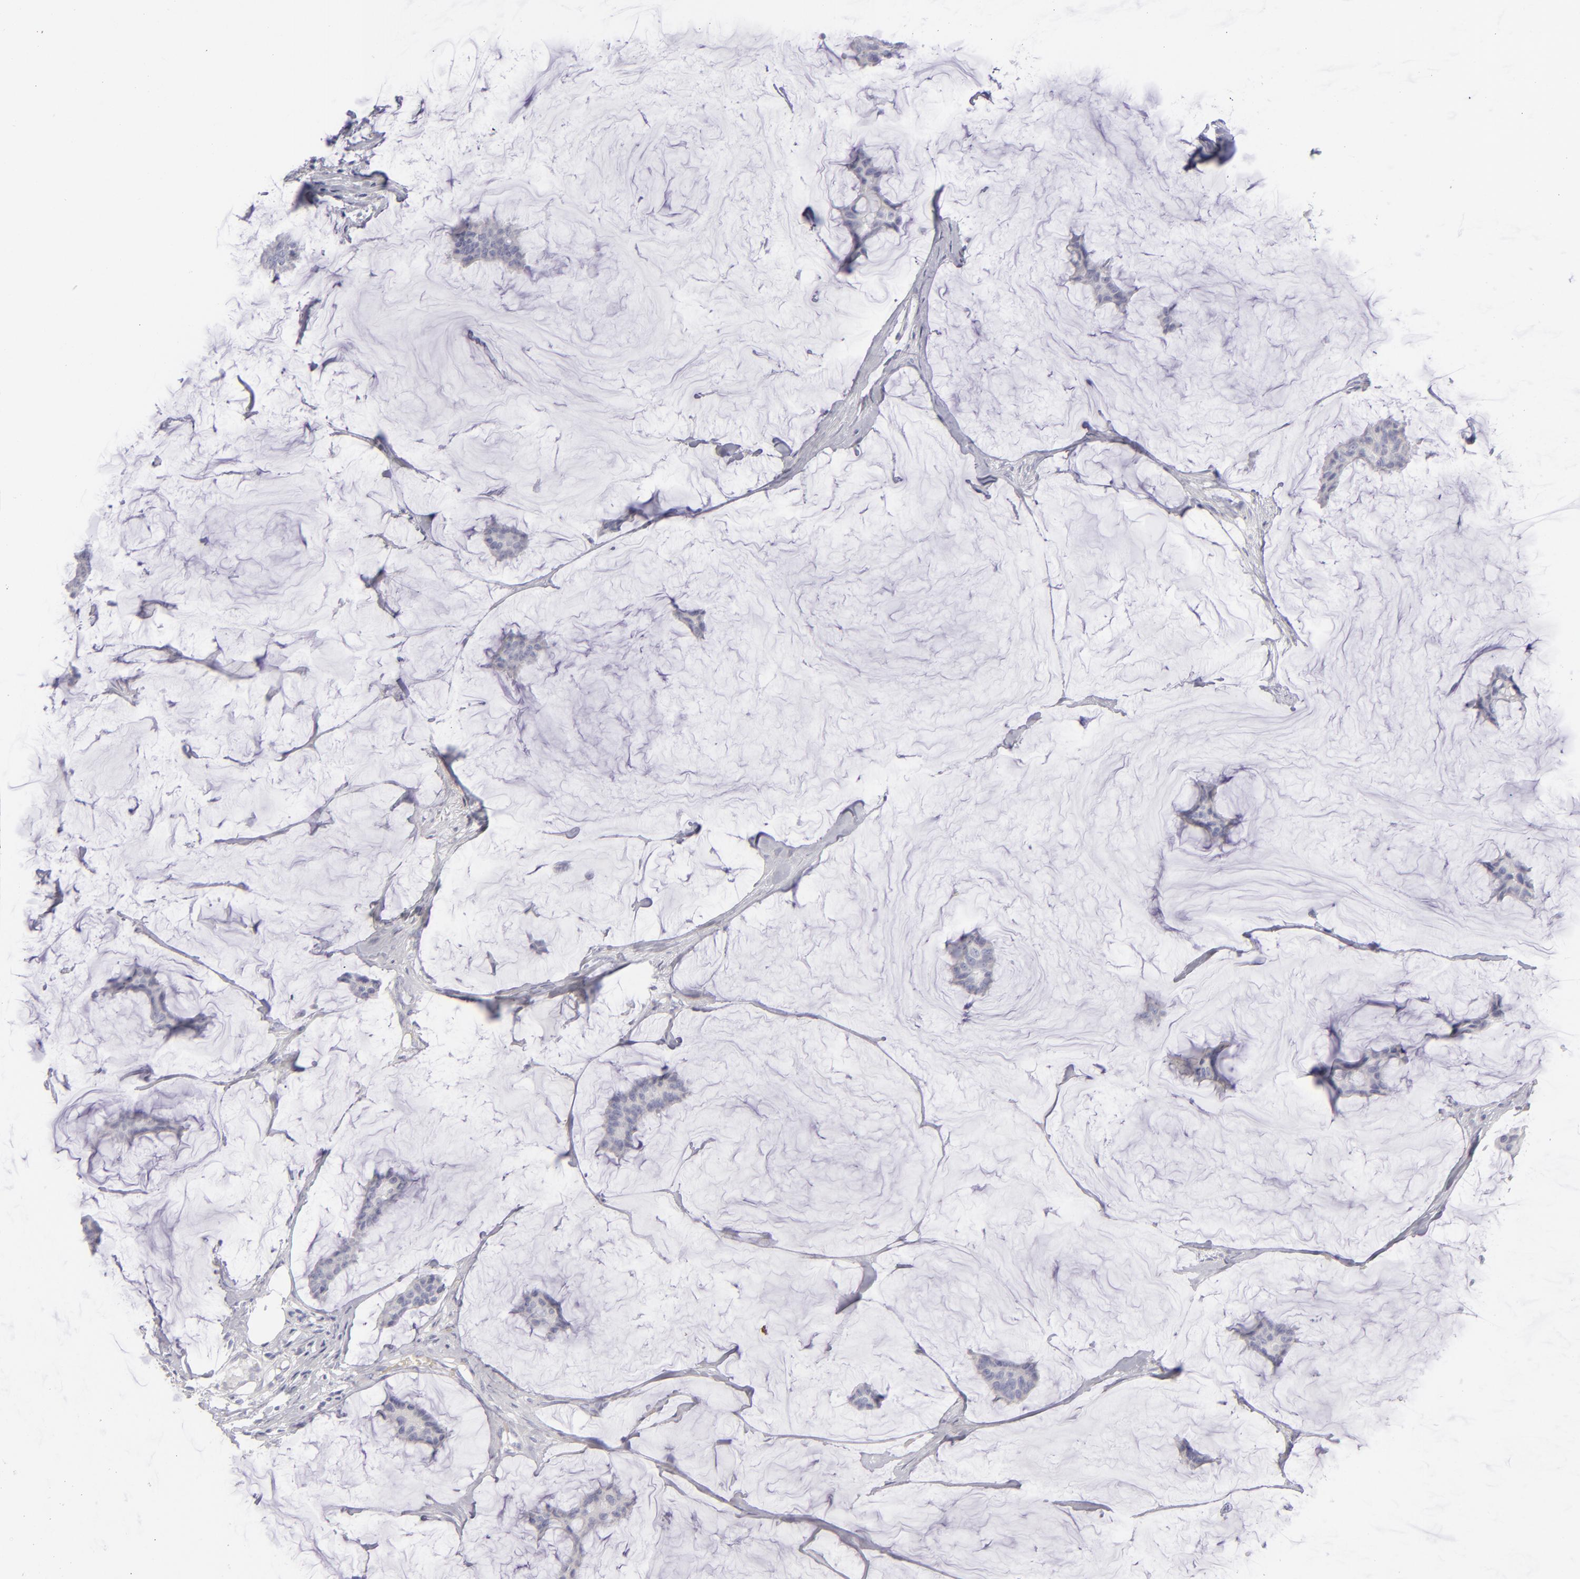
{"staining": {"intensity": "negative", "quantity": "none", "location": "none"}, "tissue": "breast cancer", "cell_type": "Tumor cells", "image_type": "cancer", "snomed": [{"axis": "morphology", "description": "Duct carcinoma"}, {"axis": "topography", "description": "Breast"}], "caption": "High power microscopy photomicrograph of an immunohistochemistry histopathology image of intraductal carcinoma (breast), revealing no significant staining in tumor cells.", "gene": "CD22", "patient": {"sex": "female", "age": 93}}